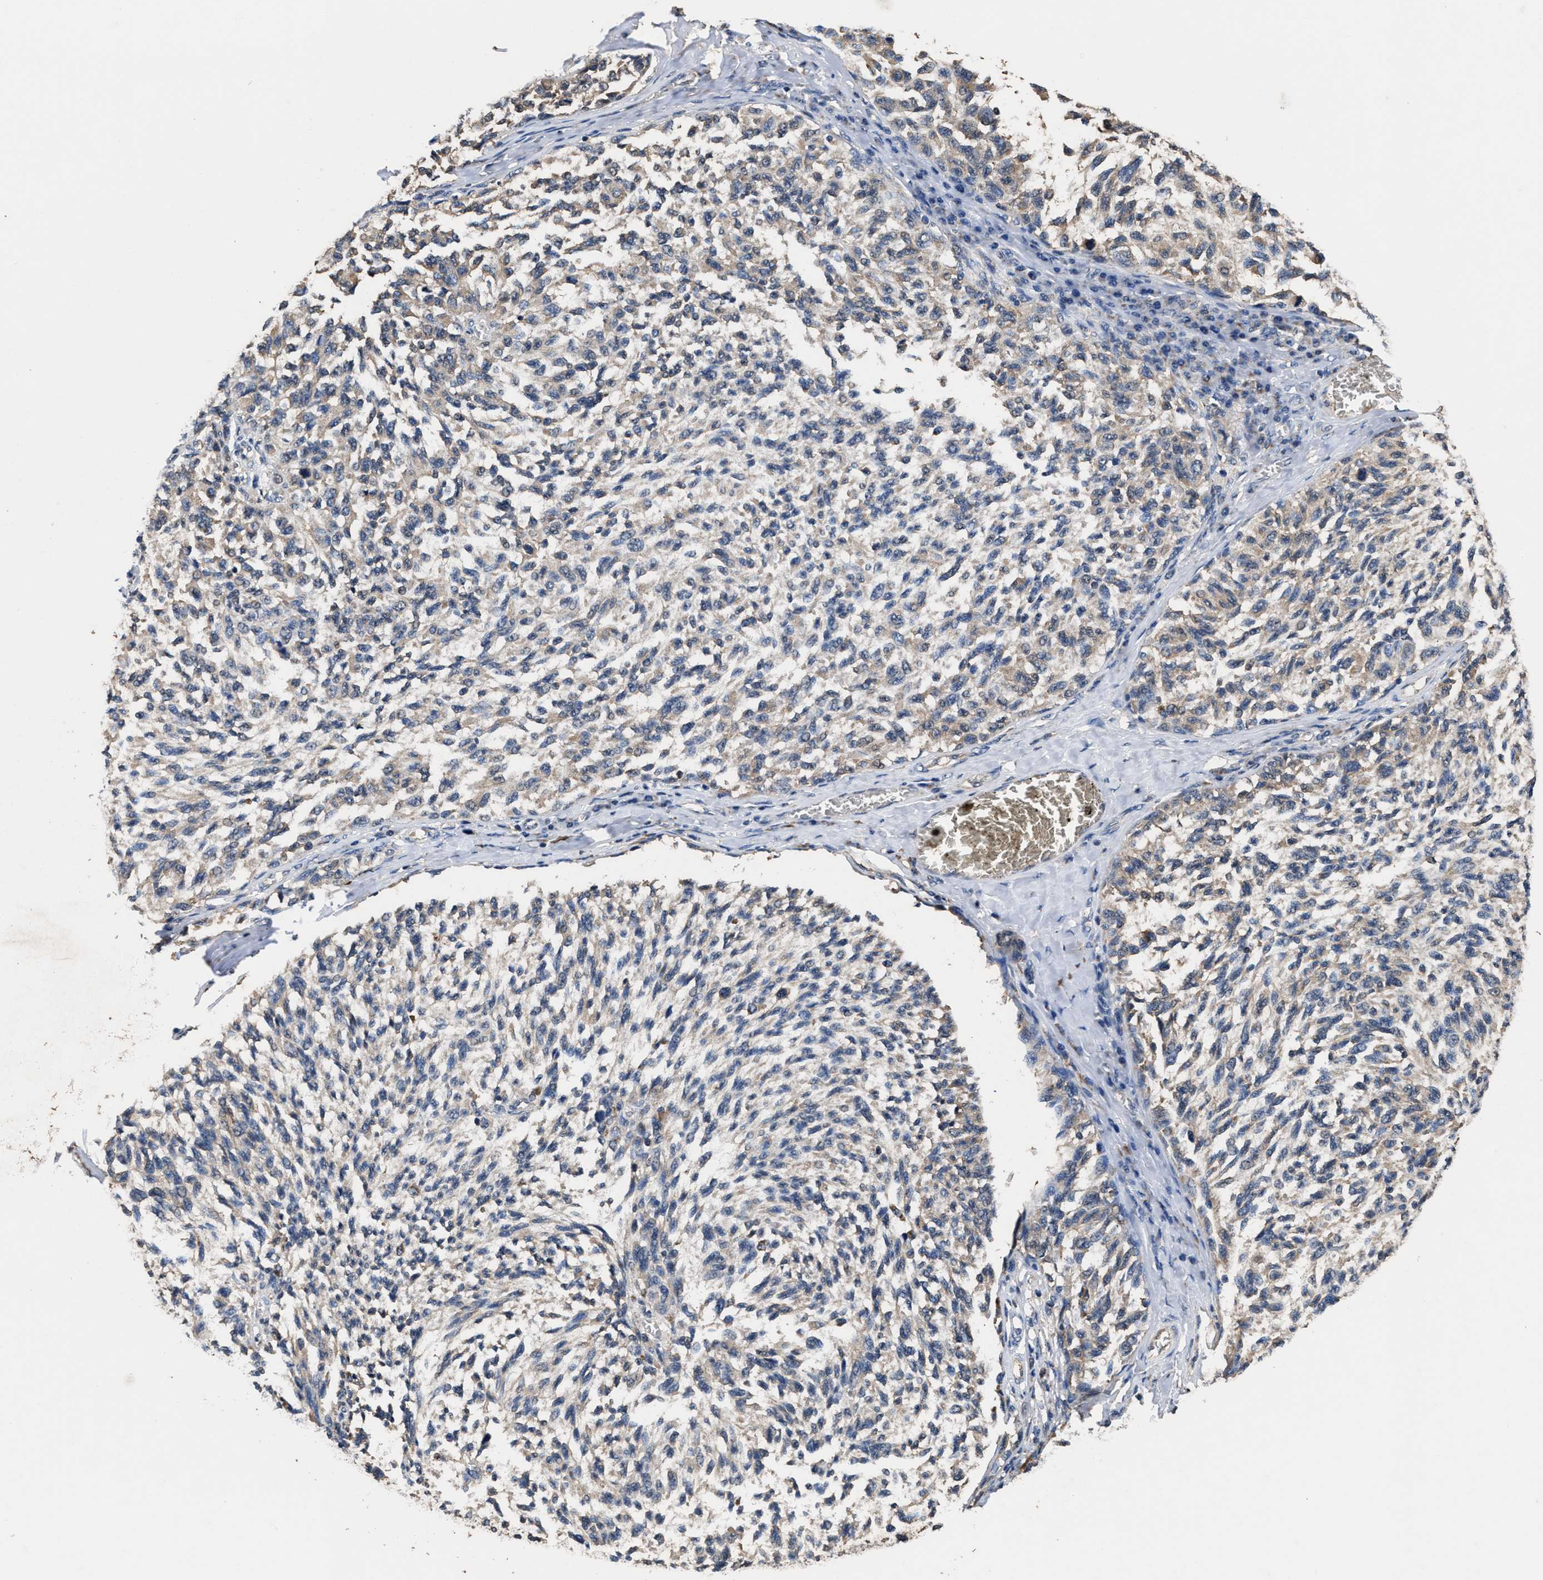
{"staining": {"intensity": "weak", "quantity": "<25%", "location": "cytoplasmic/membranous"}, "tissue": "melanoma", "cell_type": "Tumor cells", "image_type": "cancer", "snomed": [{"axis": "morphology", "description": "Malignant melanoma, NOS"}, {"axis": "topography", "description": "Skin"}], "caption": "The histopathology image reveals no significant expression in tumor cells of malignant melanoma. (DAB (3,3'-diaminobenzidine) immunohistochemistry (IHC) visualized using brightfield microscopy, high magnification).", "gene": "ACLY", "patient": {"sex": "female", "age": 73}}